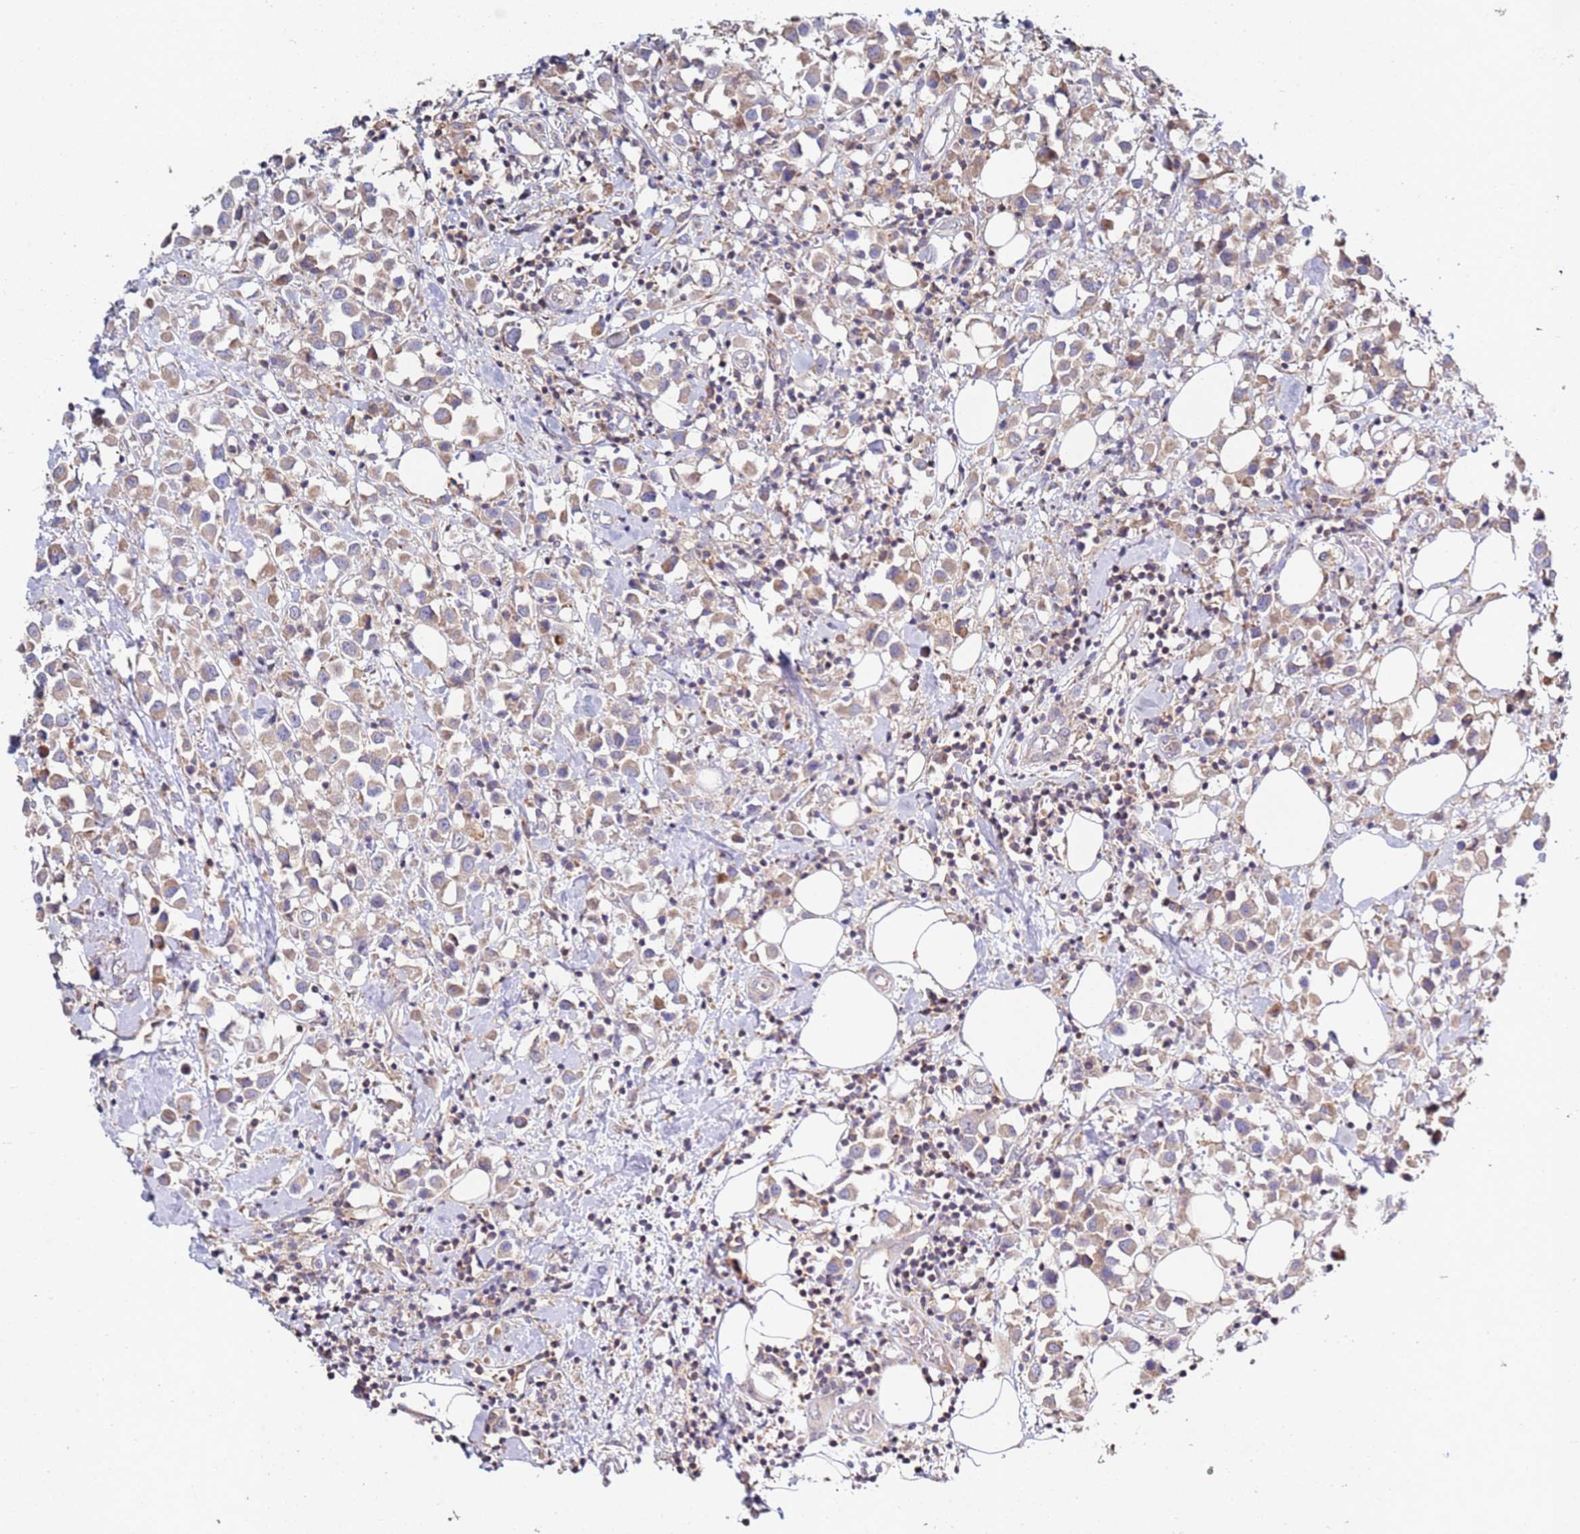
{"staining": {"intensity": "weak", "quantity": ">75%", "location": "cytoplasmic/membranous"}, "tissue": "breast cancer", "cell_type": "Tumor cells", "image_type": "cancer", "snomed": [{"axis": "morphology", "description": "Duct carcinoma"}, {"axis": "topography", "description": "Breast"}], "caption": "IHC (DAB (3,3'-diaminobenzidine)) staining of human invasive ductal carcinoma (breast) displays weak cytoplasmic/membranous protein expression in approximately >75% of tumor cells.", "gene": "CNOT9", "patient": {"sex": "female", "age": 61}}